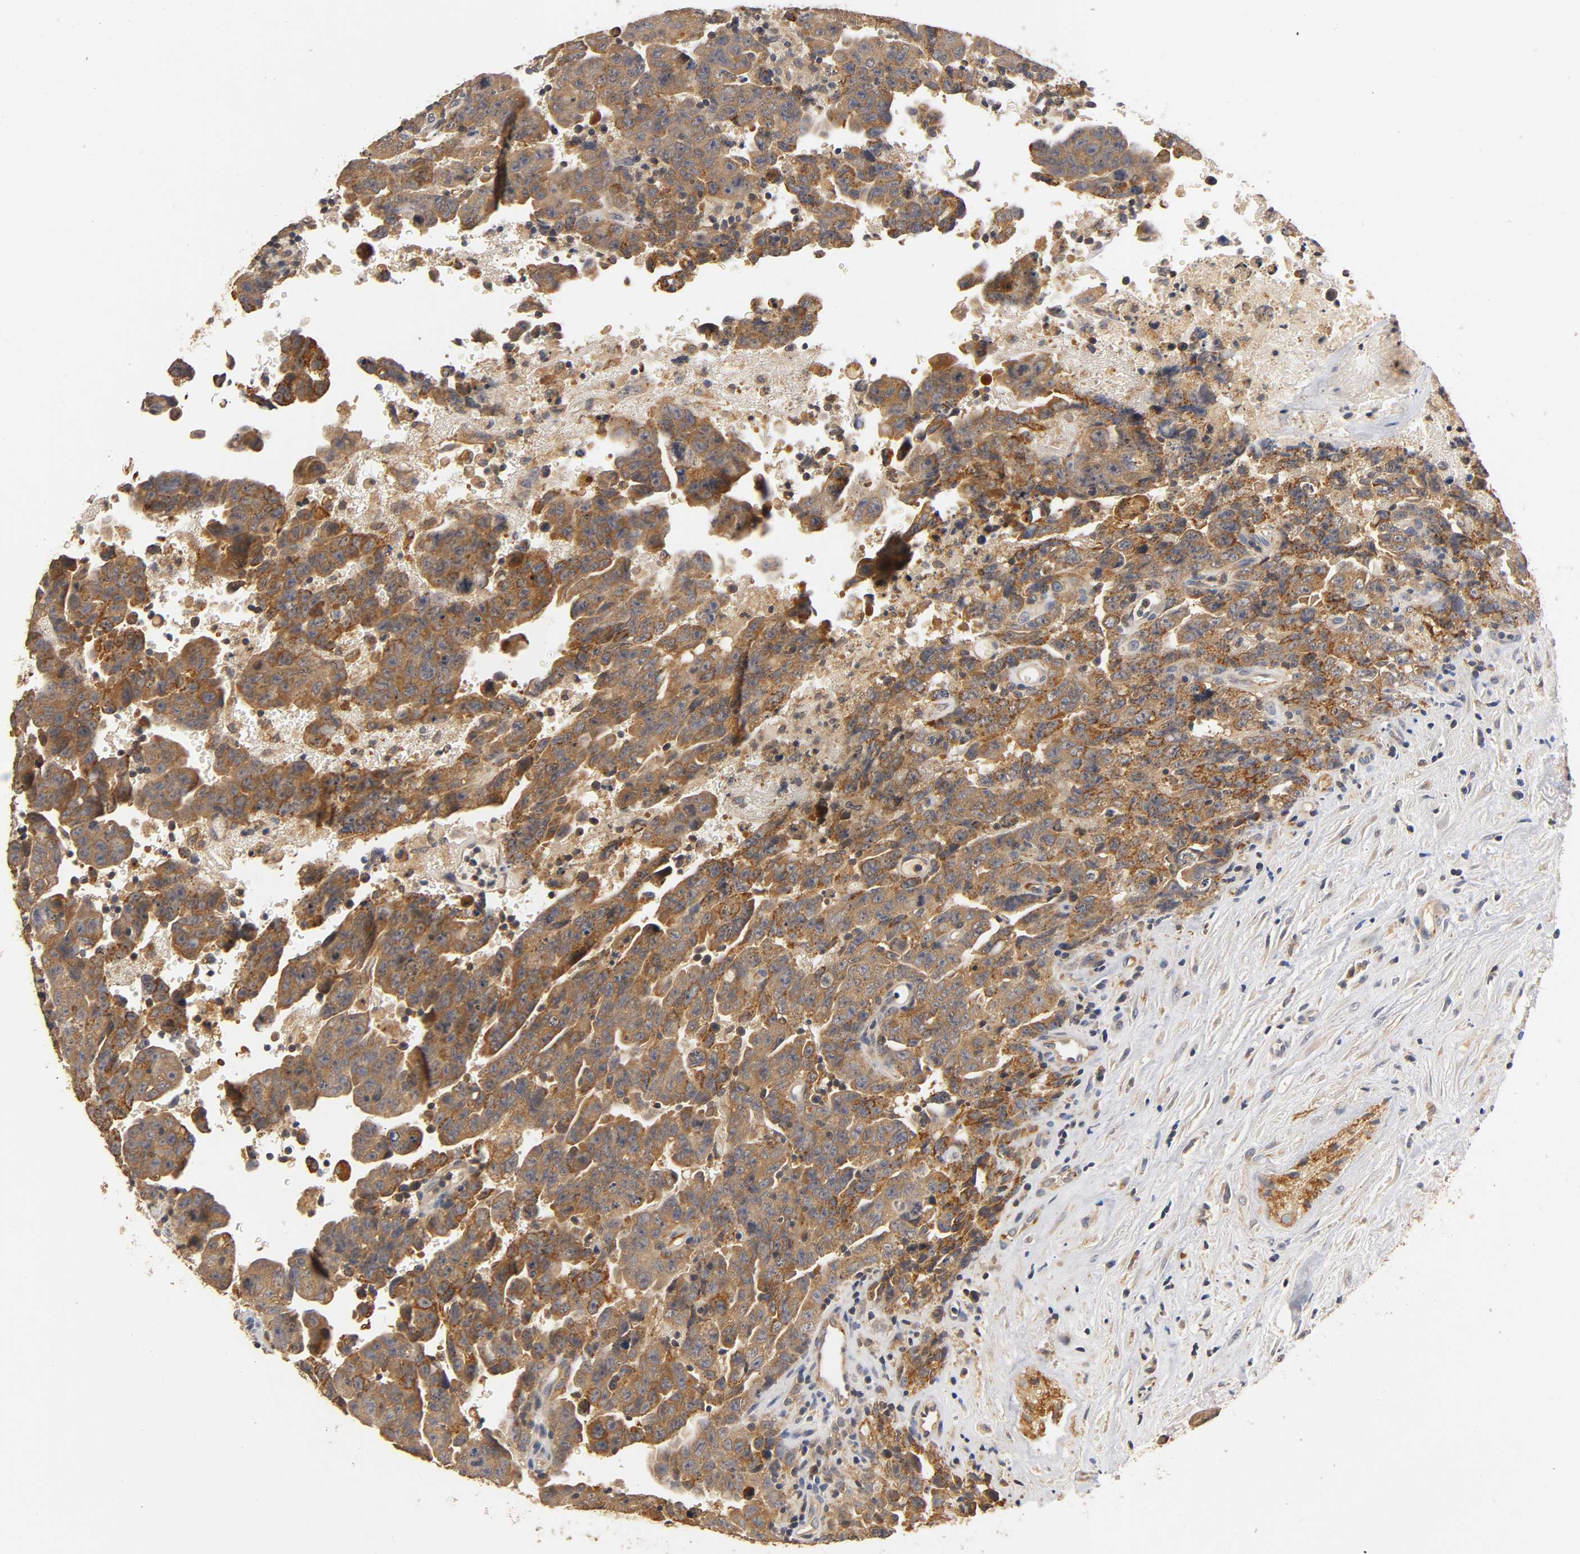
{"staining": {"intensity": "strong", "quantity": ">75%", "location": "cytoplasmic/membranous"}, "tissue": "testis cancer", "cell_type": "Tumor cells", "image_type": "cancer", "snomed": [{"axis": "morphology", "description": "Carcinoma, Embryonal, NOS"}, {"axis": "topography", "description": "Testis"}], "caption": "Immunohistochemical staining of testis embryonal carcinoma exhibits high levels of strong cytoplasmic/membranous protein positivity in approximately >75% of tumor cells. The staining was performed using DAB, with brown indicating positive protein expression. Nuclei are stained blue with hematoxylin.", "gene": "SCAP", "patient": {"sex": "male", "age": 28}}